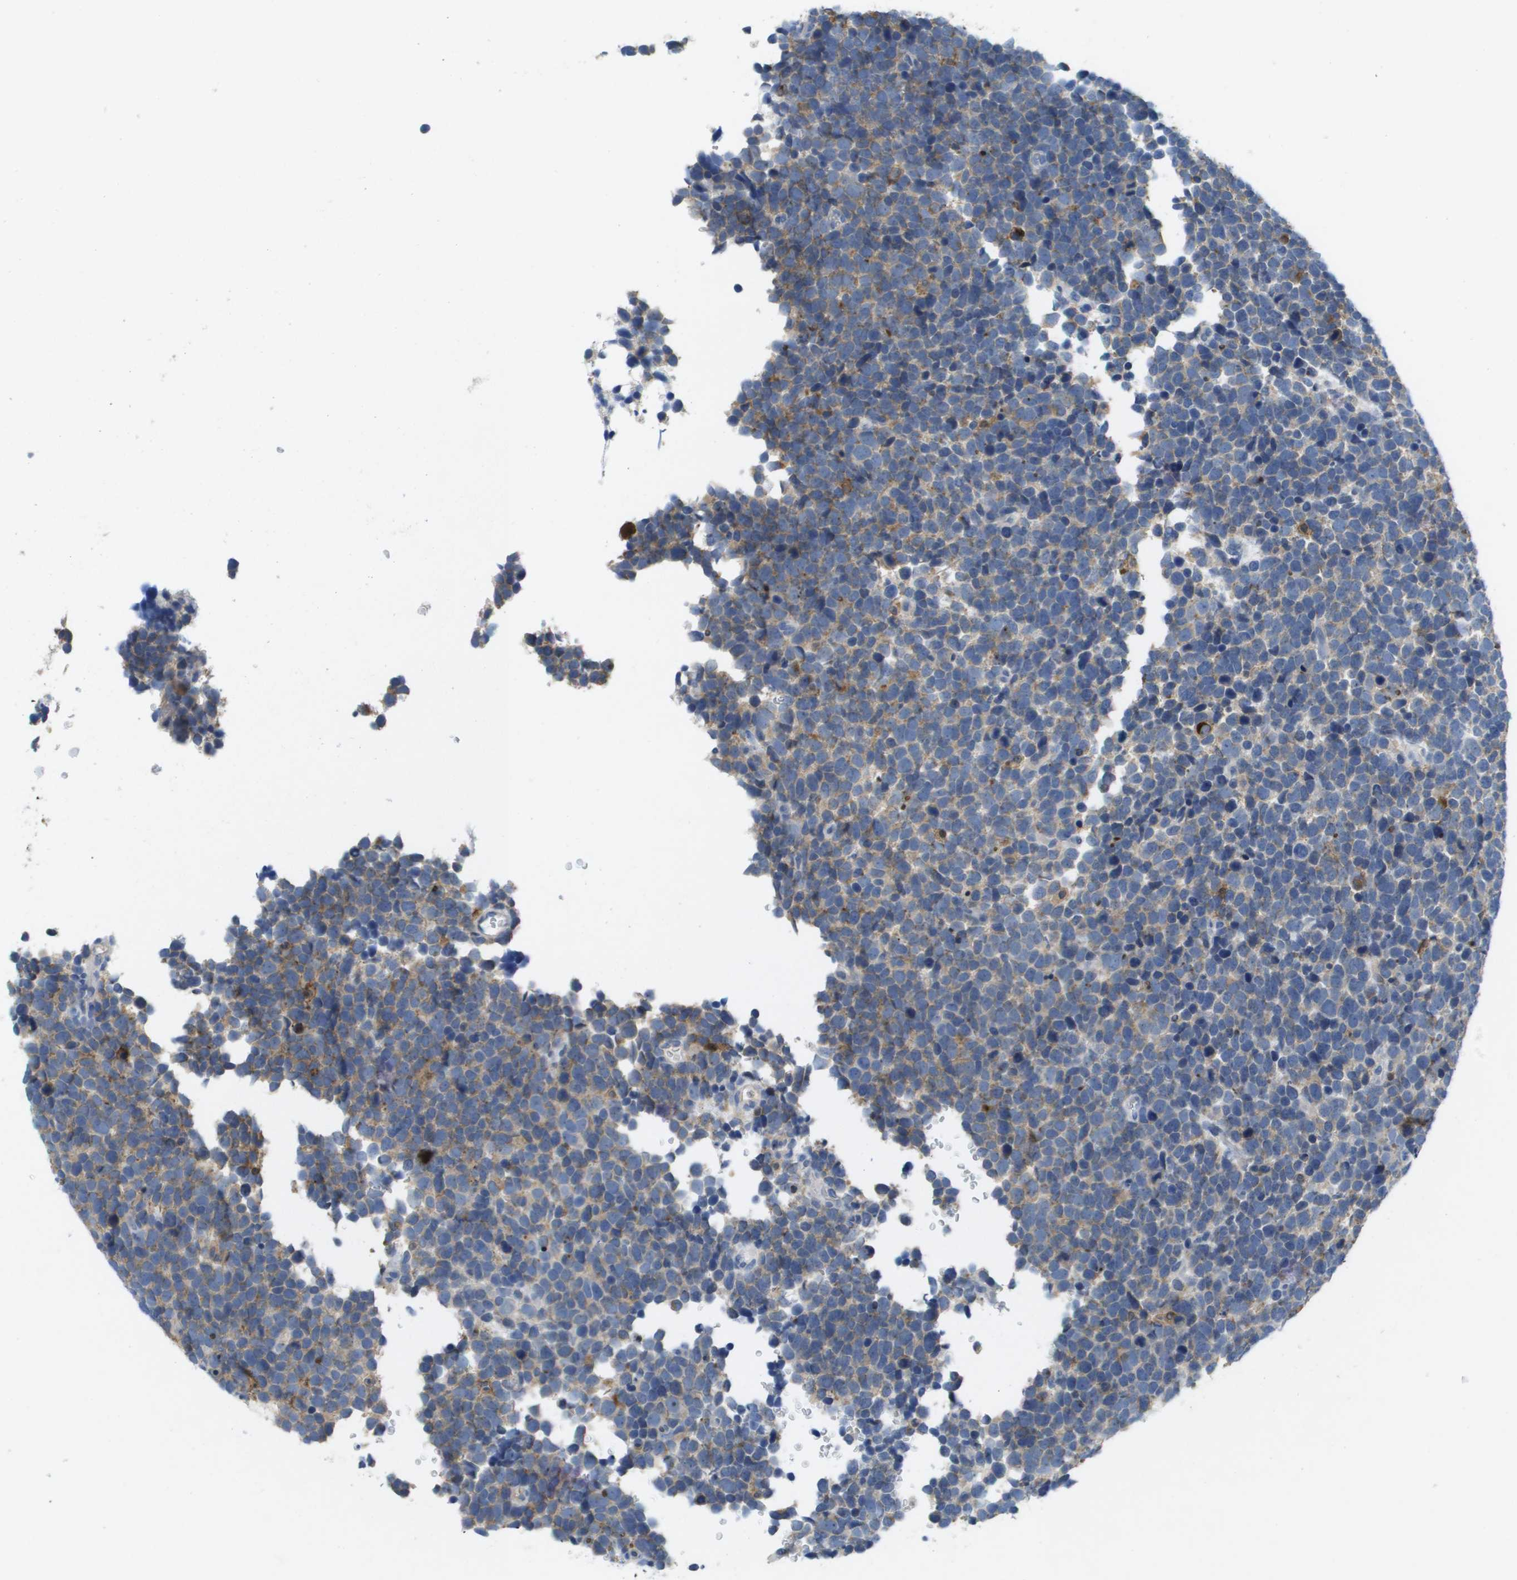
{"staining": {"intensity": "weak", "quantity": "<25%", "location": "cytoplasmic/membranous"}, "tissue": "urothelial cancer", "cell_type": "Tumor cells", "image_type": "cancer", "snomed": [{"axis": "morphology", "description": "Urothelial carcinoma, High grade"}, {"axis": "topography", "description": "Urinary bladder"}], "caption": "Photomicrograph shows no protein expression in tumor cells of urothelial carcinoma (high-grade) tissue.", "gene": "LIPG", "patient": {"sex": "female", "age": 82}}